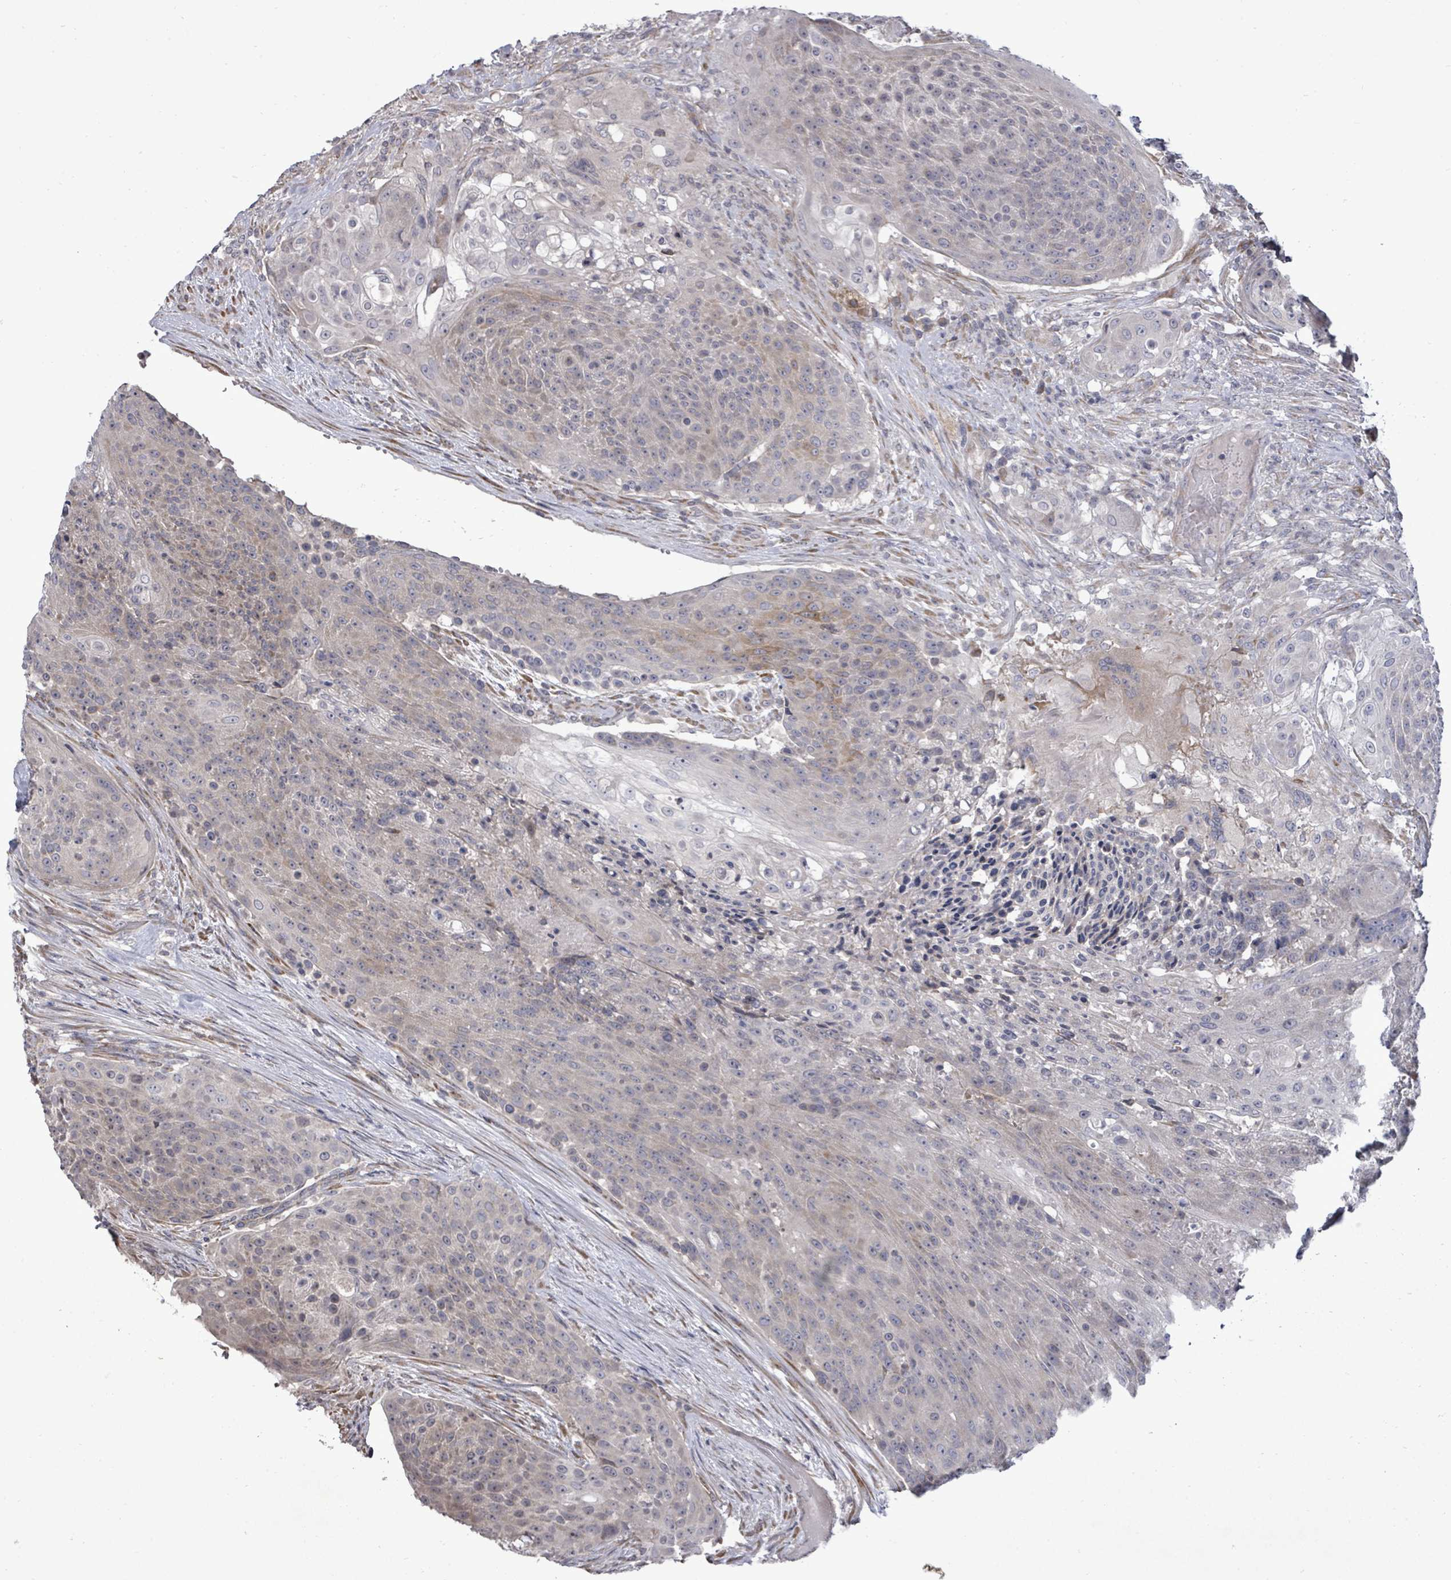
{"staining": {"intensity": "moderate", "quantity": "<25%", "location": "cytoplasmic/membranous"}, "tissue": "urothelial cancer", "cell_type": "Tumor cells", "image_type": "cancer", "snomed": [{"axis": "morphology", "description": "Urothelial carcinoma, High grade"}, {"axis": "topography", "description": "Urinary bladder"}], "caption": "High-magnification brightfield microscopy of urothelial cancer stained with DAB (3,3'-diaminobenzidine) (brown) and counterstained with hematoxylin (blue). tumor cells exhibit moderate cytoplasmic/membranous expression is present in approximately<25% of cells.", "gene": "POMGNT2", "patient": {"sex": "female", "age": 63}}